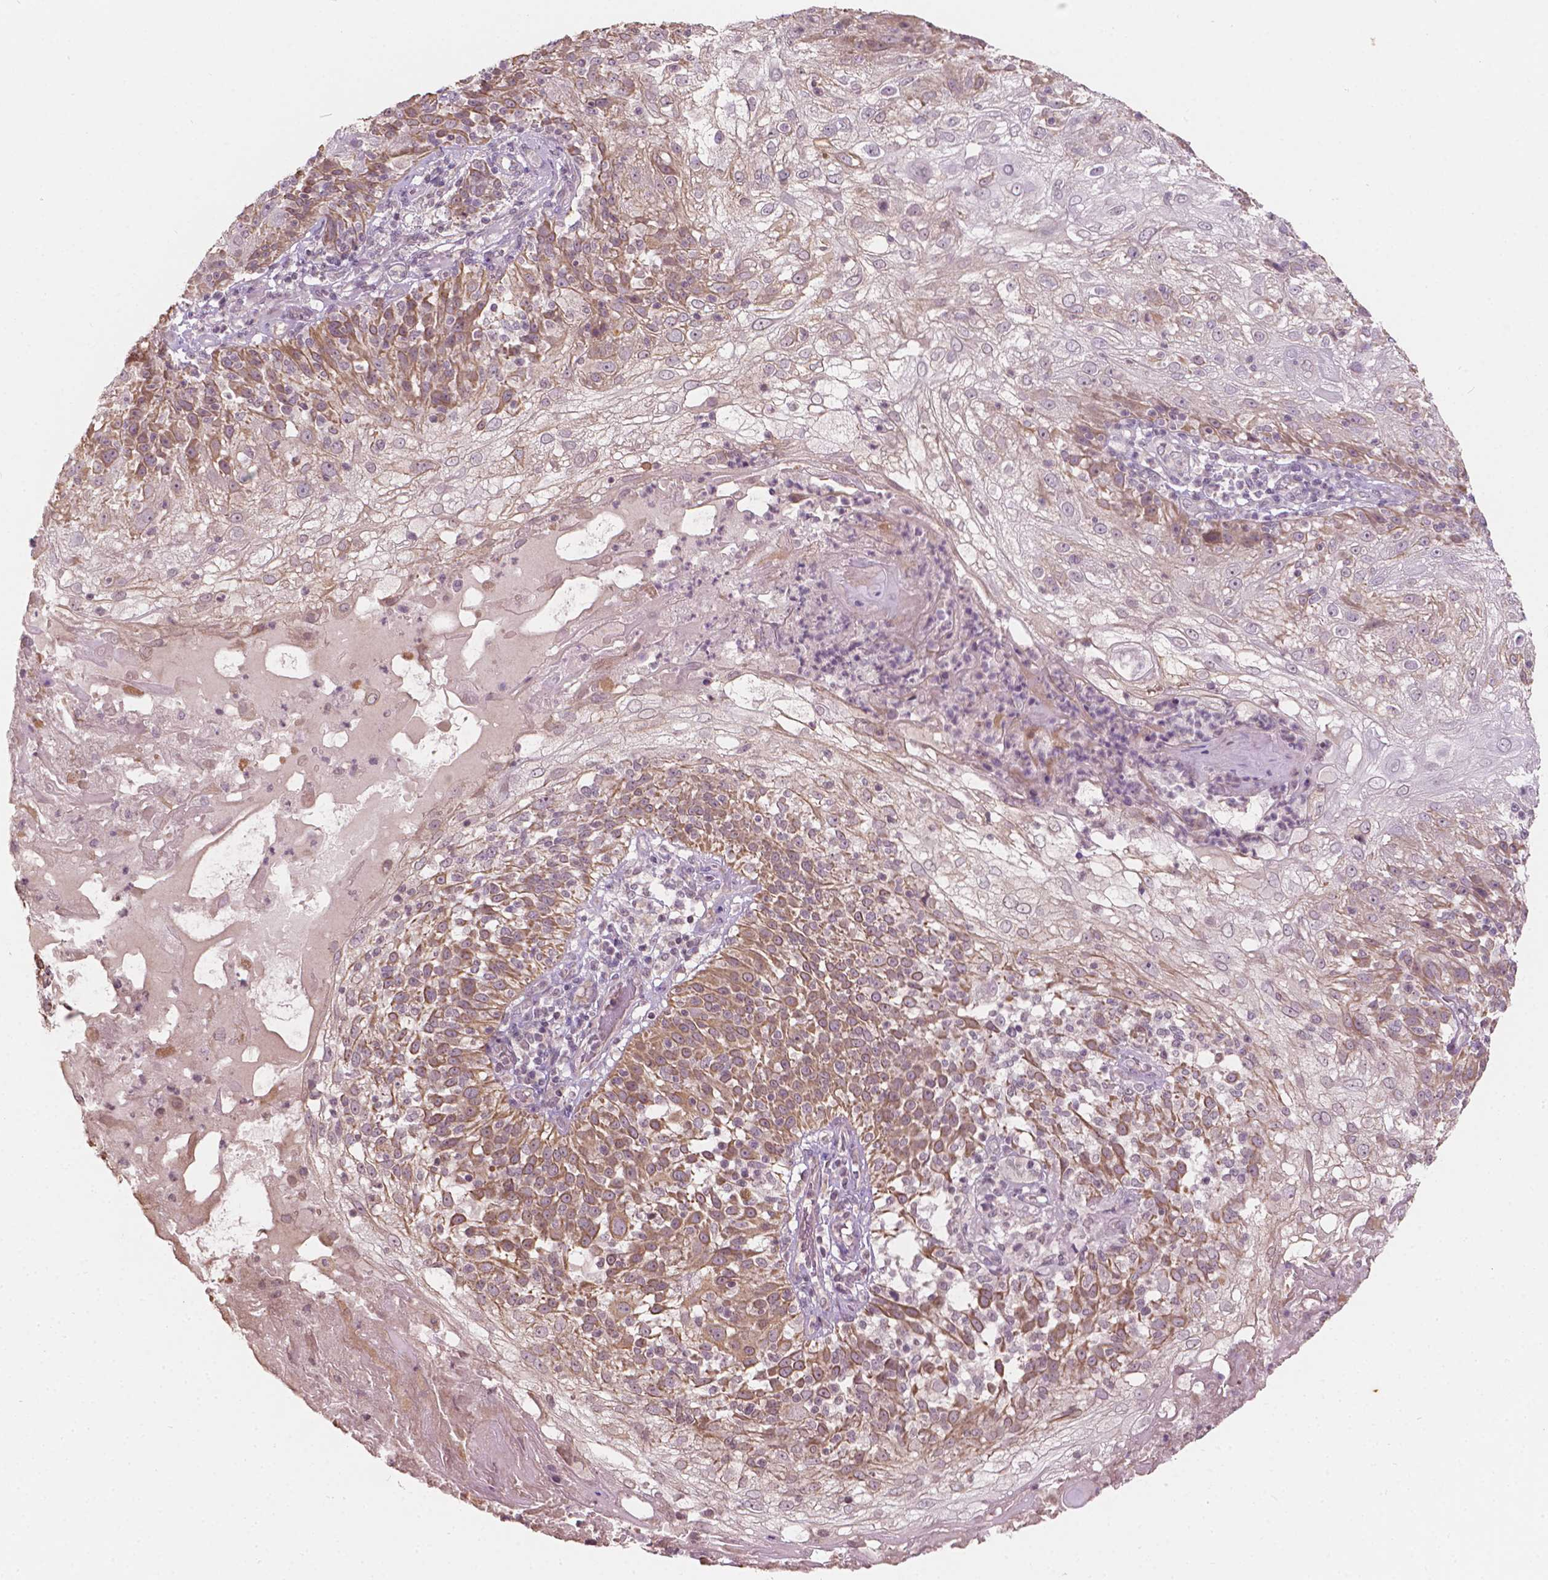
{"staining": {"intensity": "moderate", "quantity": ">75%", "location": "cytoplasmic/membranous"}, "tissue": "skin cancer", "cell_type": "Tumor cells", "image_type": "cancer", "snomed": [{"axis": "morphology", "description": "Normal tissue, NOS"}, {"axis": "morphology", "description": "Squamous cell carcinoma, NOS"}, {"axis": "topography", "description": "Skin"}], "caption": "A medium amount of moderate cytoplasmic/membranous staining is appreciated in about >75% of tumor cells in skin cancer (squamous cell carcinoma) tissue.", "gene": "NOS1AP", "patient": {"sex": "female", "age": 83}}